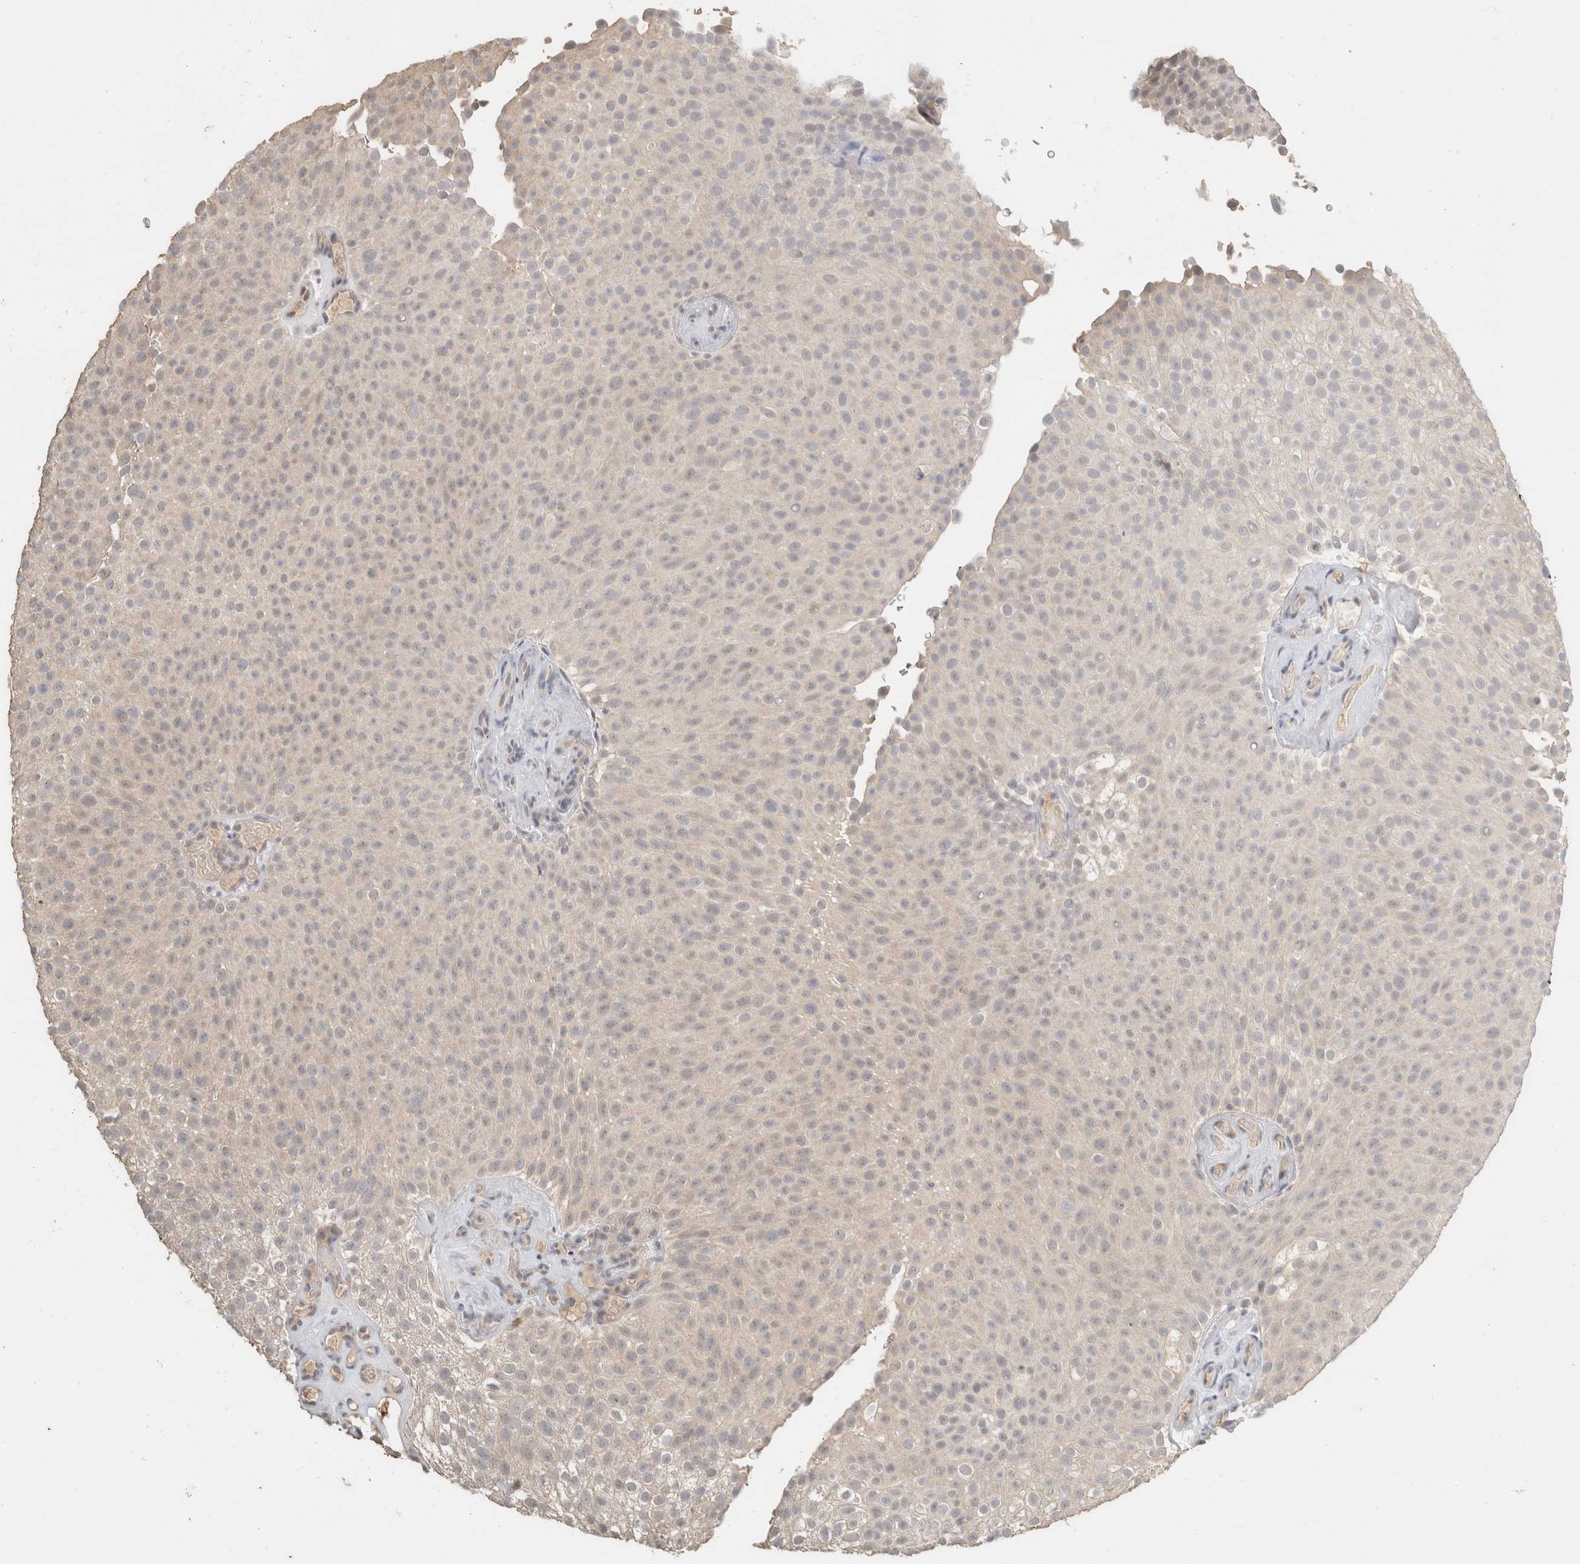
{"staining": {"intensity": "weak", "quantity": "<25%", "location": "cytoplasmic/membranous"}, "tissue": "urothelial cancer", "cell_type": "Tumor cells", "image_type": "cancer", "snomed": [{"axis": "morphology", "description": "Urothelial carcinoma, Low grade"}, {"axis": "topography", "description": "Urinary bladder"}], "caption": "The micrograph shows no significant positivity in tumor cells of urothelial cancer.", "gene": "TRAT1", "patient": {"sex": "male", "age": 78}}